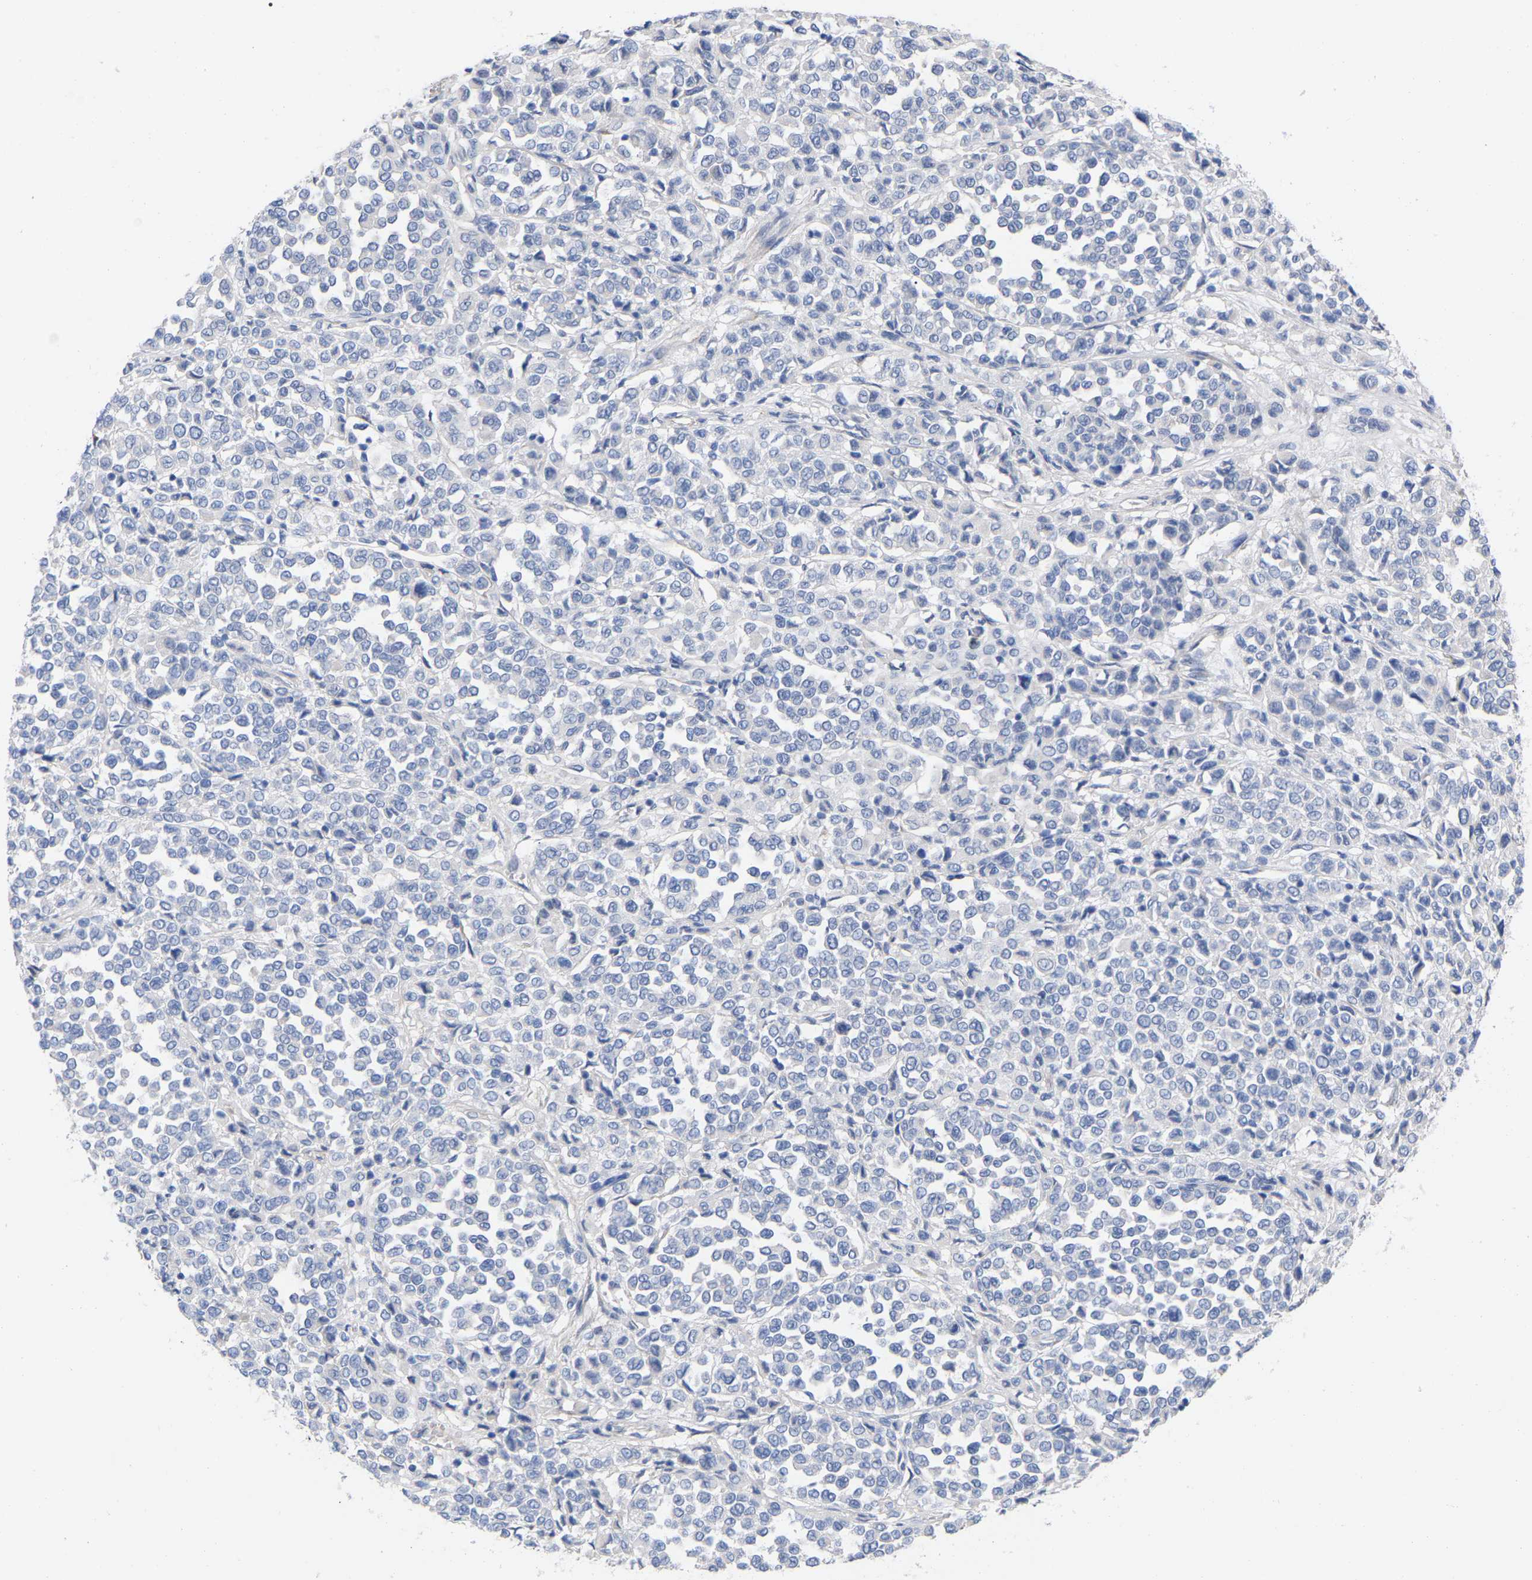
{"staining": {"intensity": "negative", "quantity": "none", "location": "none"}, "tissue": "melanoma", "cell_type": "Tumor cells", "image_type": "cancer", "snomed": [{"axis": "morphology", "description": "Malignant melanoma, Metastatic site"}, {"axis": "topography", "description": "Pancreas"}], "caption": "This is a image of immunohistochemistry (IHC) staining of malignant melanoma (metastatic site), which shows no staining in tumor cells.", "gene": "HAPLN1", "patient": {"sex": "female", "age": 30}}